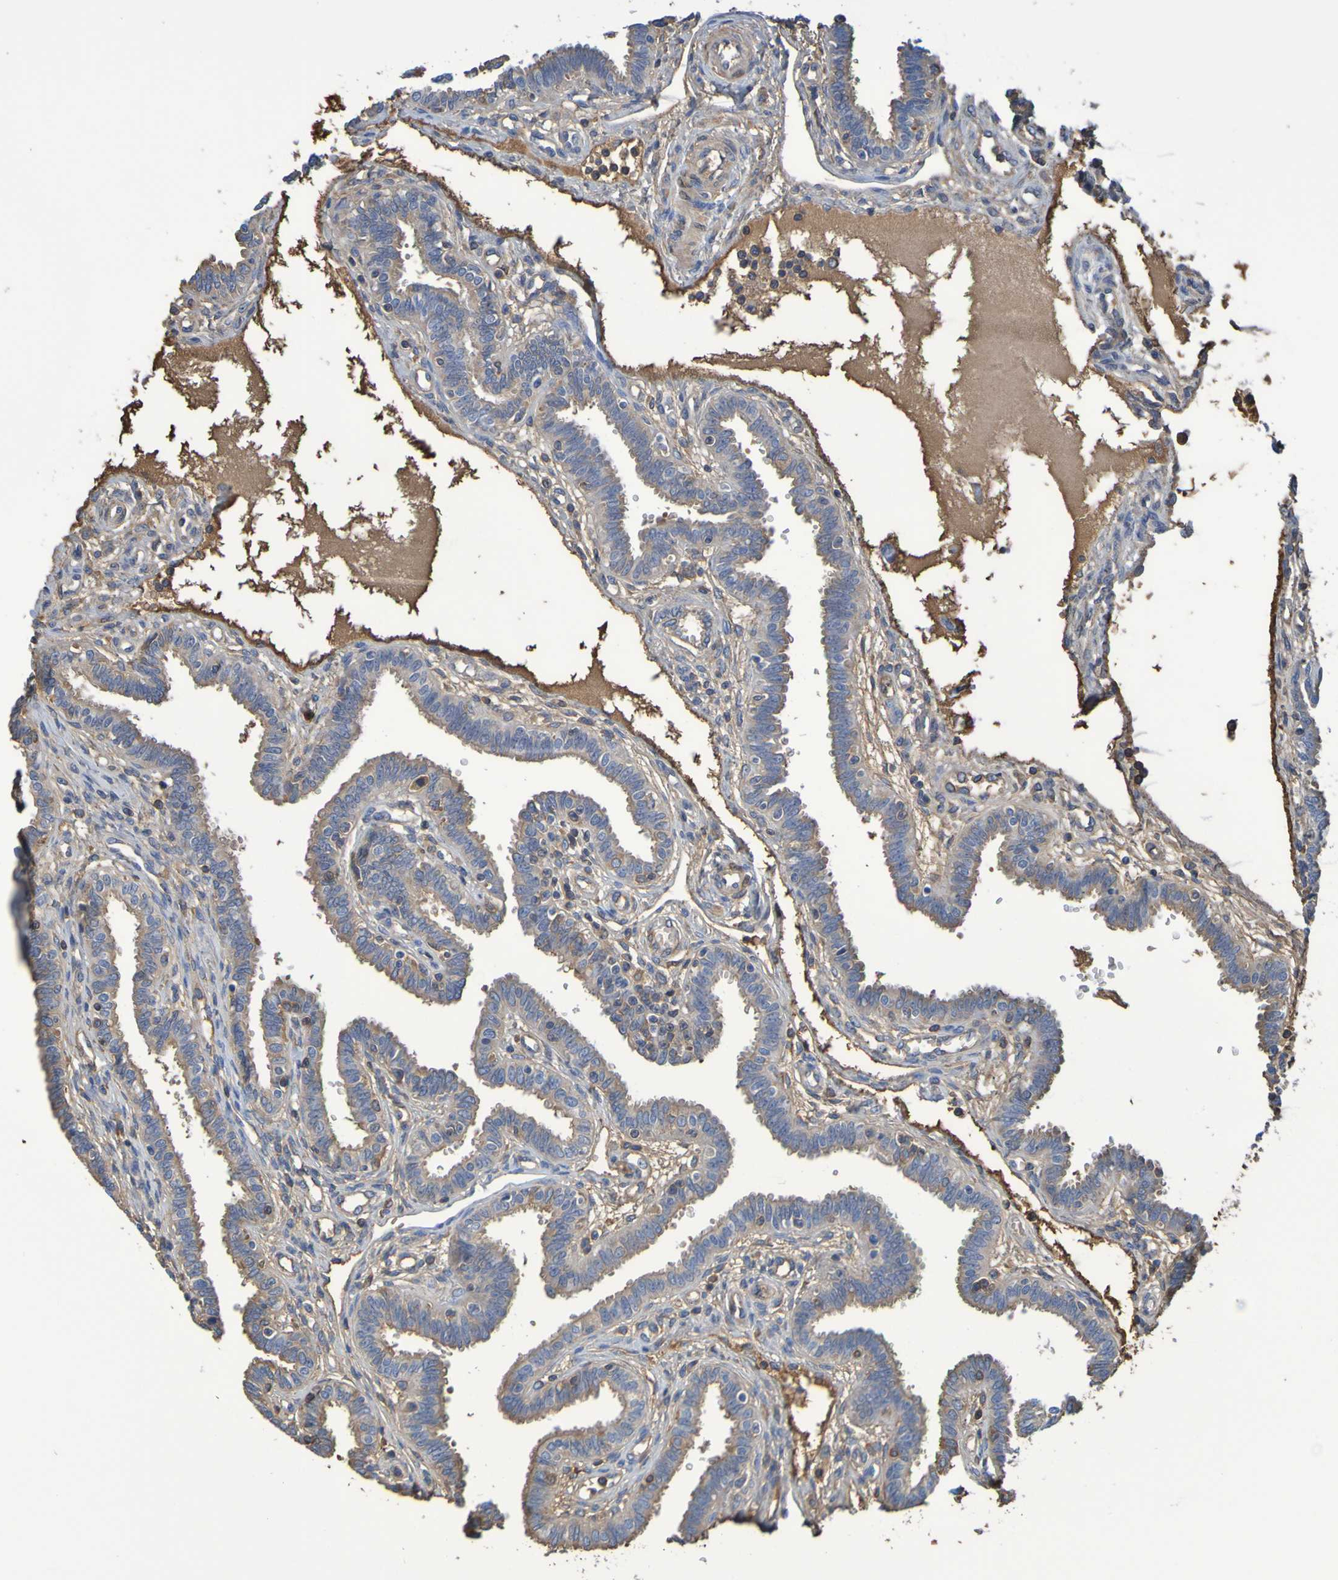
{"staining": {"intensity": "weak", "quantity": "25%-75%", "location": "cytoplasmic/membranous"}, "tissue": "fallopian tube", "cell_type": "Glandular cells", "image_type": "normal", "snomed": [{"axis": "morphology", "description": "Normal tissue, NOS"}, {"axis": "topography", "description": "Fallopian tube"}], "caption": "Weak cytoplasmic/membranous protein positivity is appreciated in approximately 25%-75% of glandular cells in fallopian tube. (brown staining indicates protein expression, while blue staining denotes nuclei).", "gene": "GAB3", "patient": {"sex": "female", "age": 32}}